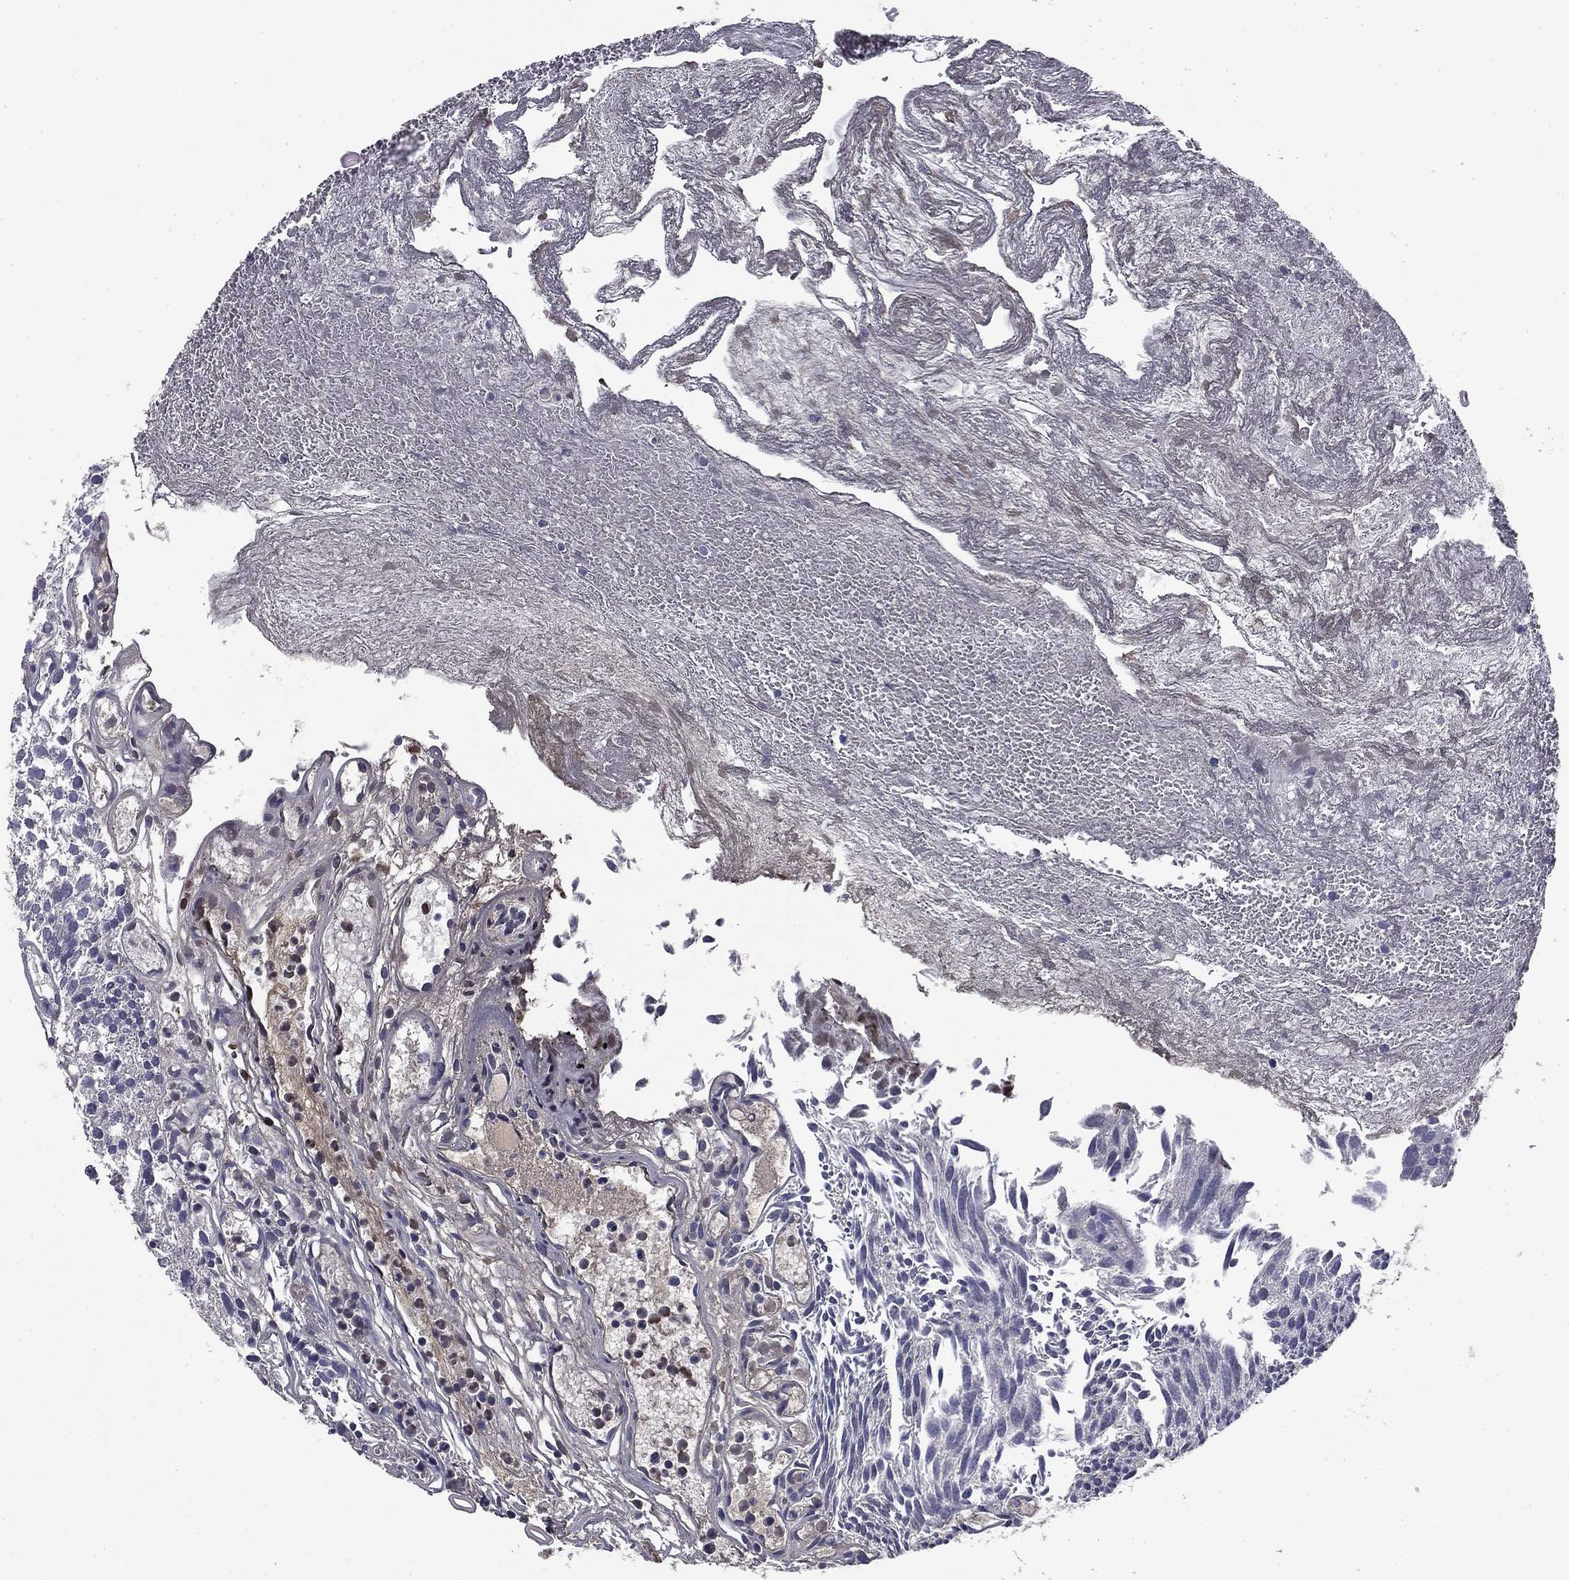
{"staining": {"intensity": "negative", "quantity": "none", "location": "none"}, "tissue": "urothelial cancer", "cell_type": "Tumor cells", "image_type": "cancer", "snomed": [{"axis": "morphology", "description": "Urothelial carcinoma, Low grade"}, {"axis": "topography", "description": "Urinary bladder"}], "caption": "Image shows no significant protein expression in tumor cells of urothelial cancer.", "gene": "COL2A1", "patient": {"sex": "male", "age": 79}}